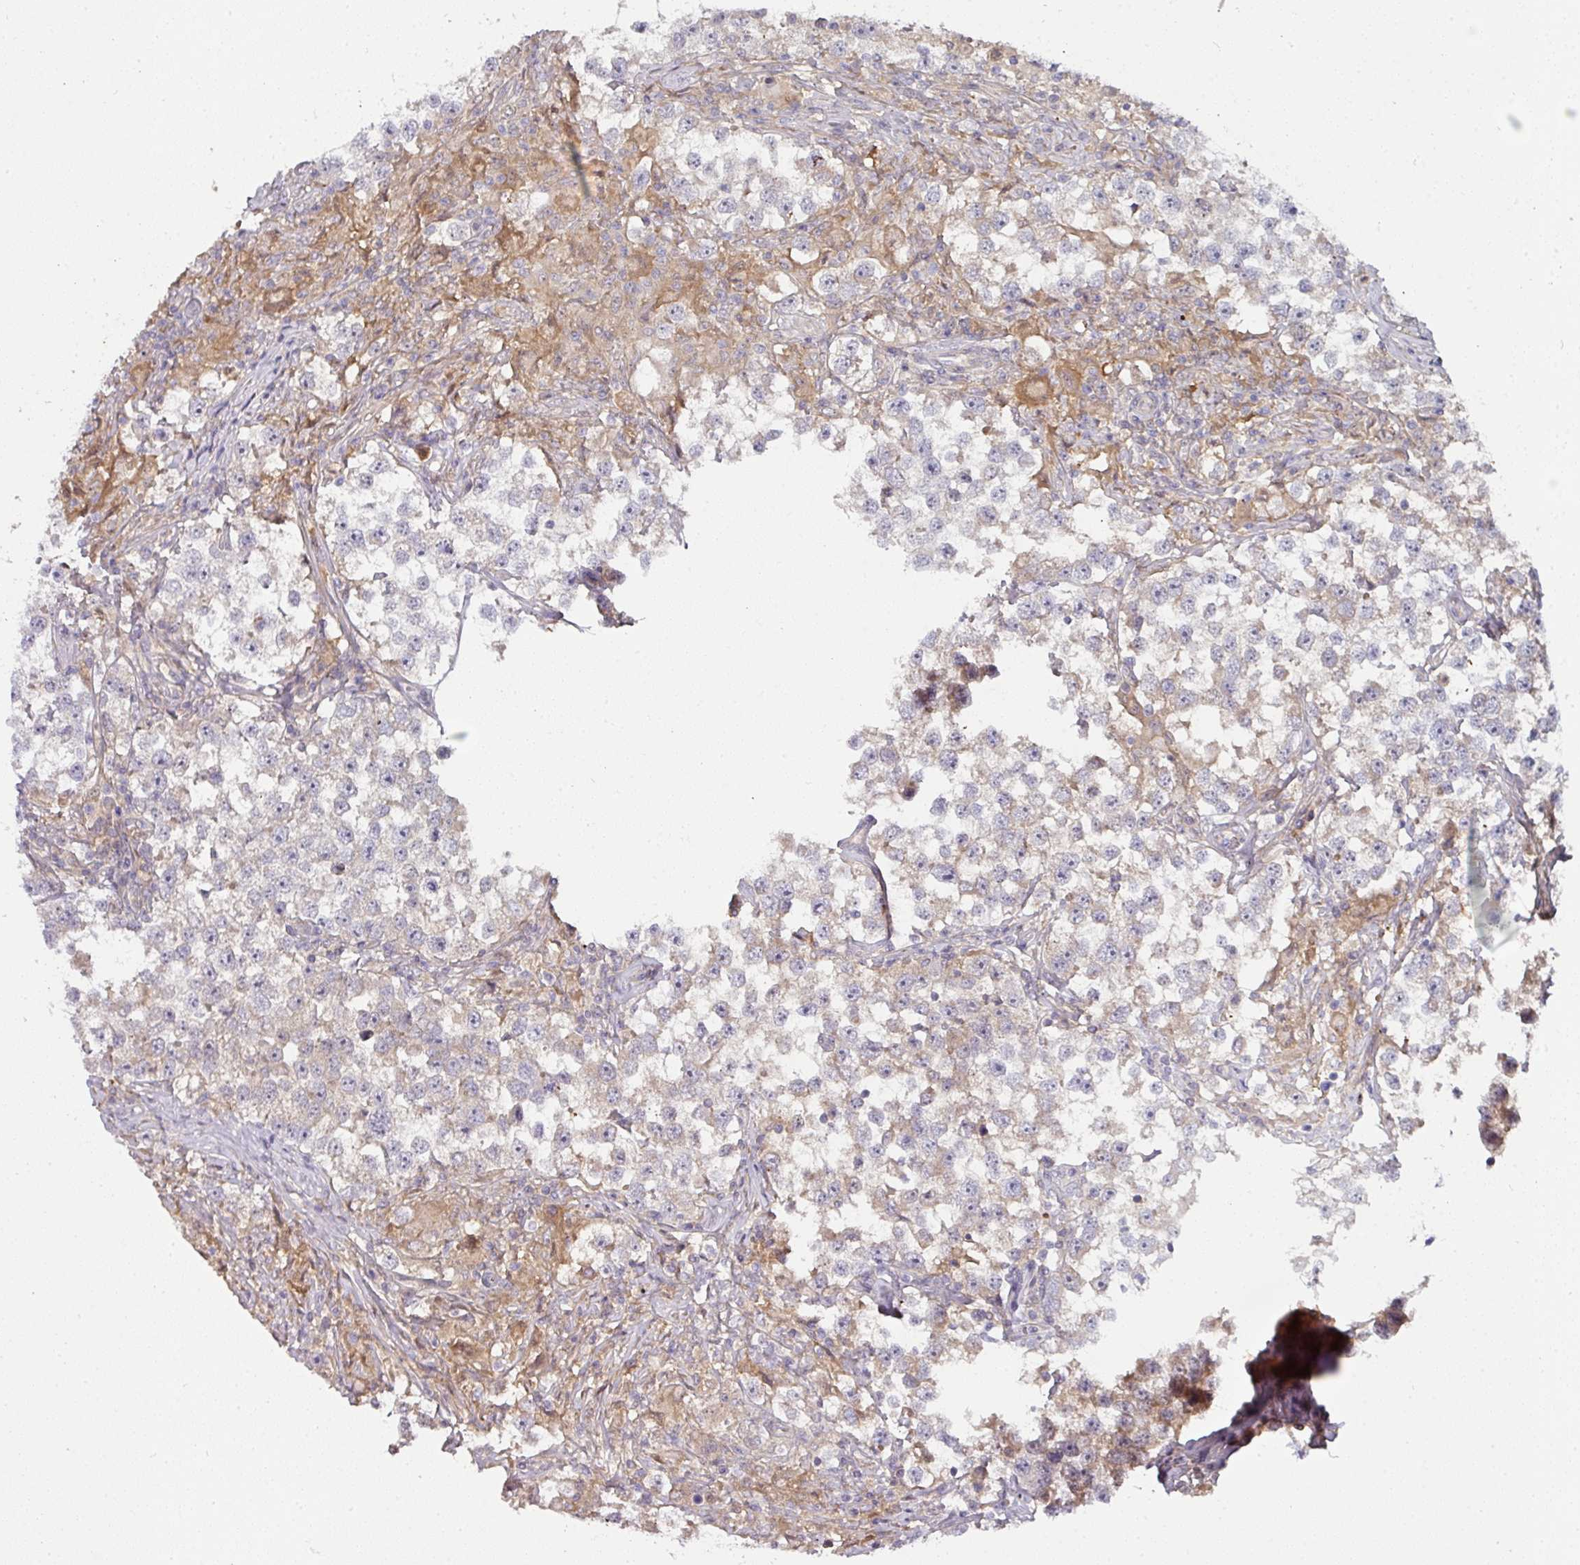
{"staining": {"intensity": "weak", "quantity": "<25%", "location": "cytoplasmic/membranous"}, "tissue": "testis cancer", "cell_type": "Tumor cells", "image_type": "cancer", "snomed": [{"axis": "morphology", "description": "Seminoma, NOS"}, {"axis": "topography", "description": "Testis"}], "caption": "An IHC photomicrograph of testis seminoma is shown. There is no staining in tumor cells of testis seminoma.", "gene": "CTDSP2", "patient": {"sex": "male", "age": 46}}